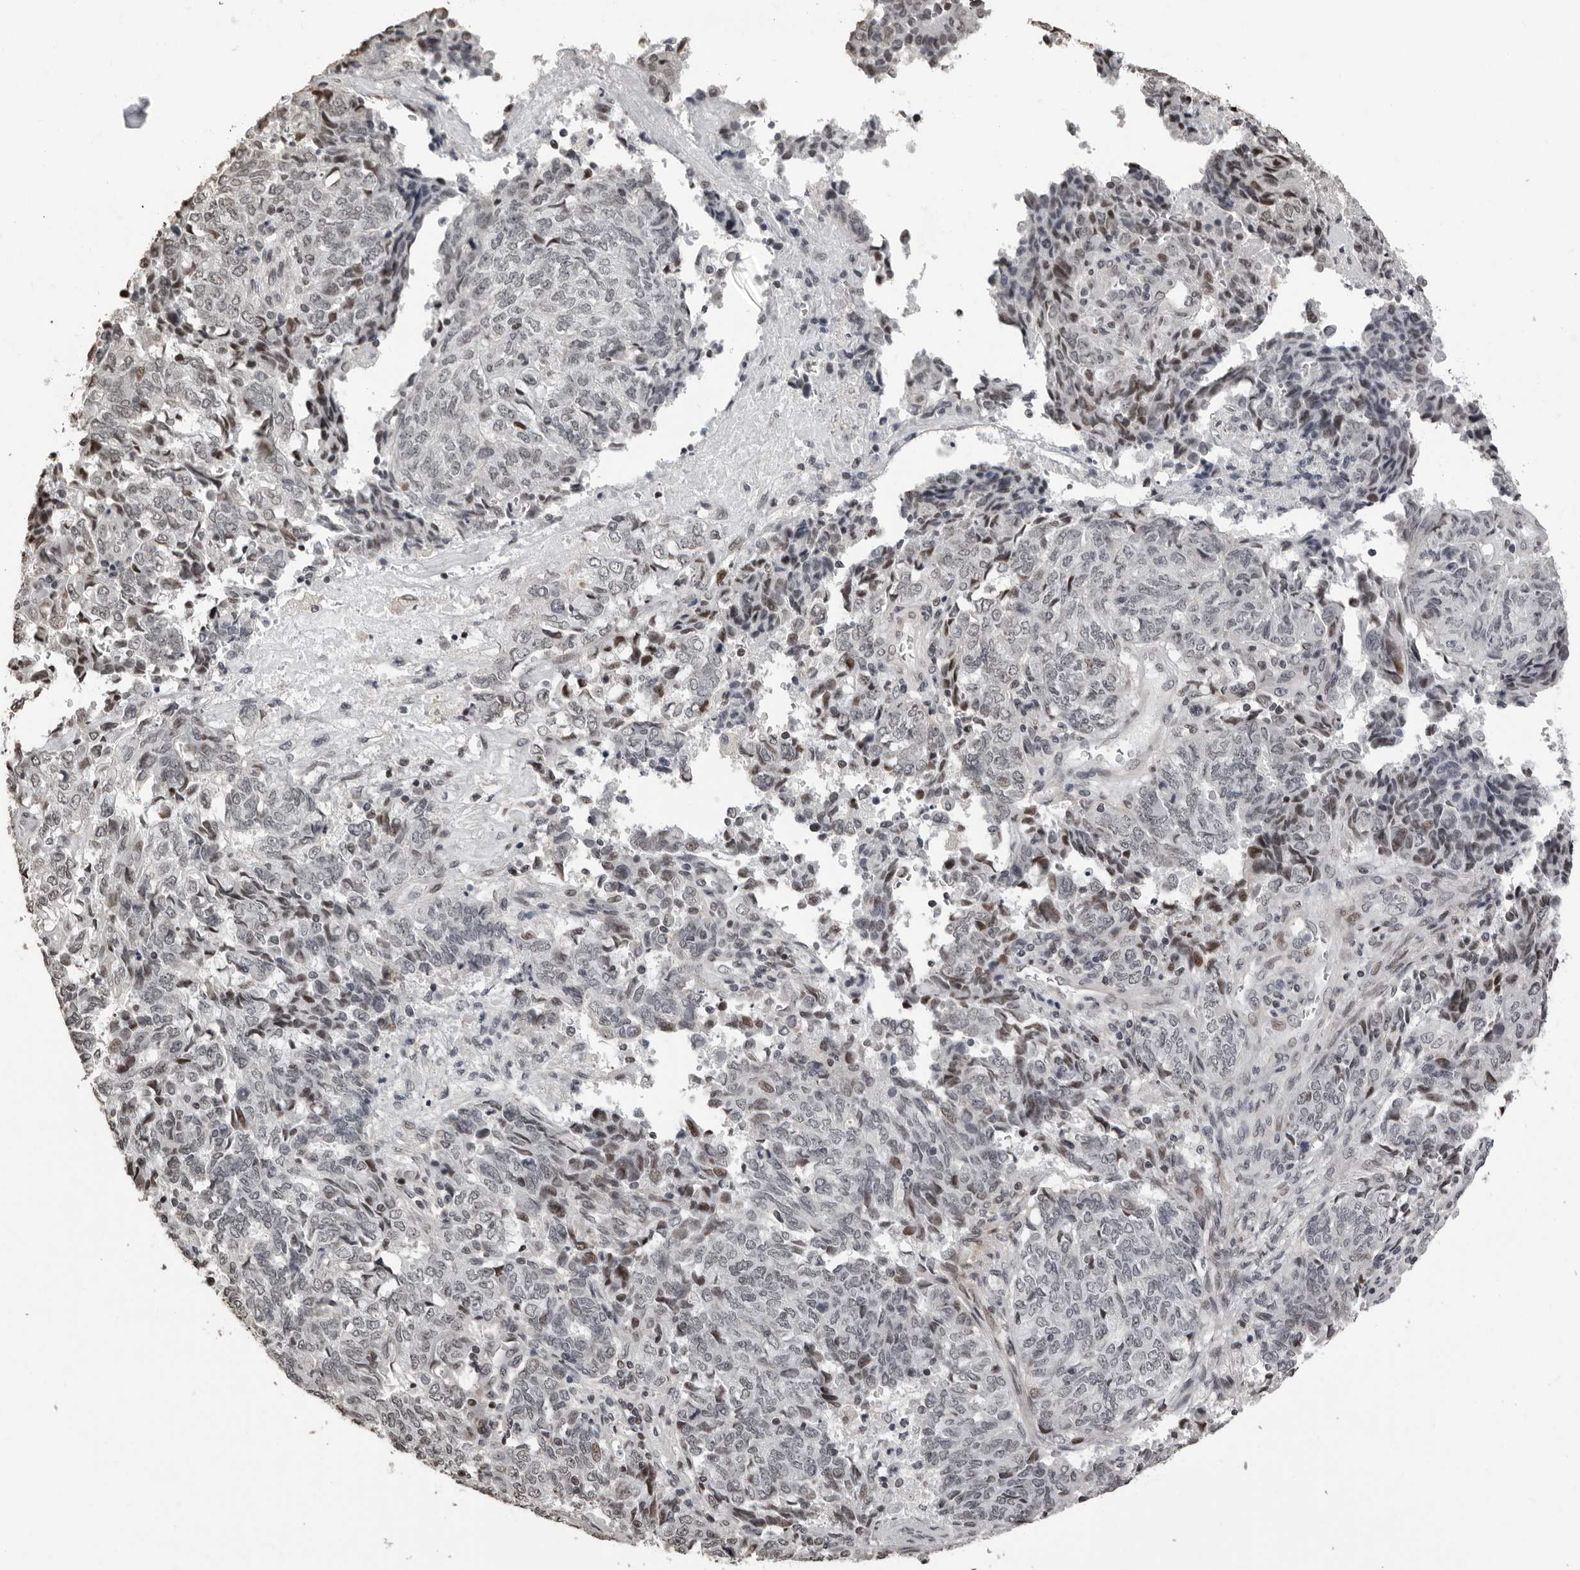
{"staining": {"intensity": "weak", "quantity": "<25%", "location": "nuclear"}, "tissue": "endometrial cancer", "cell_type": "Tumor cells", "image_type": "cancer", "snomed": [{"axis": "morphology", "description": "Adenocarcinoma, NOS"}, {"axis": "topography", "description": "Endometrium"}], "caption": "DAB (3,3'-diaminobenzidine) immunohistochemical staining of human endometrial cancer (adenocarcinoma) shows no significant staining in tumor cells. The staining was performed using DAB (3,3'-diaminobenzidine) to visualize the protein expression in brown, while the nuclei were stained in blue with hematoxylin (Magnification: 20x).", "gene": "ORC1", "patient": {"sex": "female", "age": 80}}